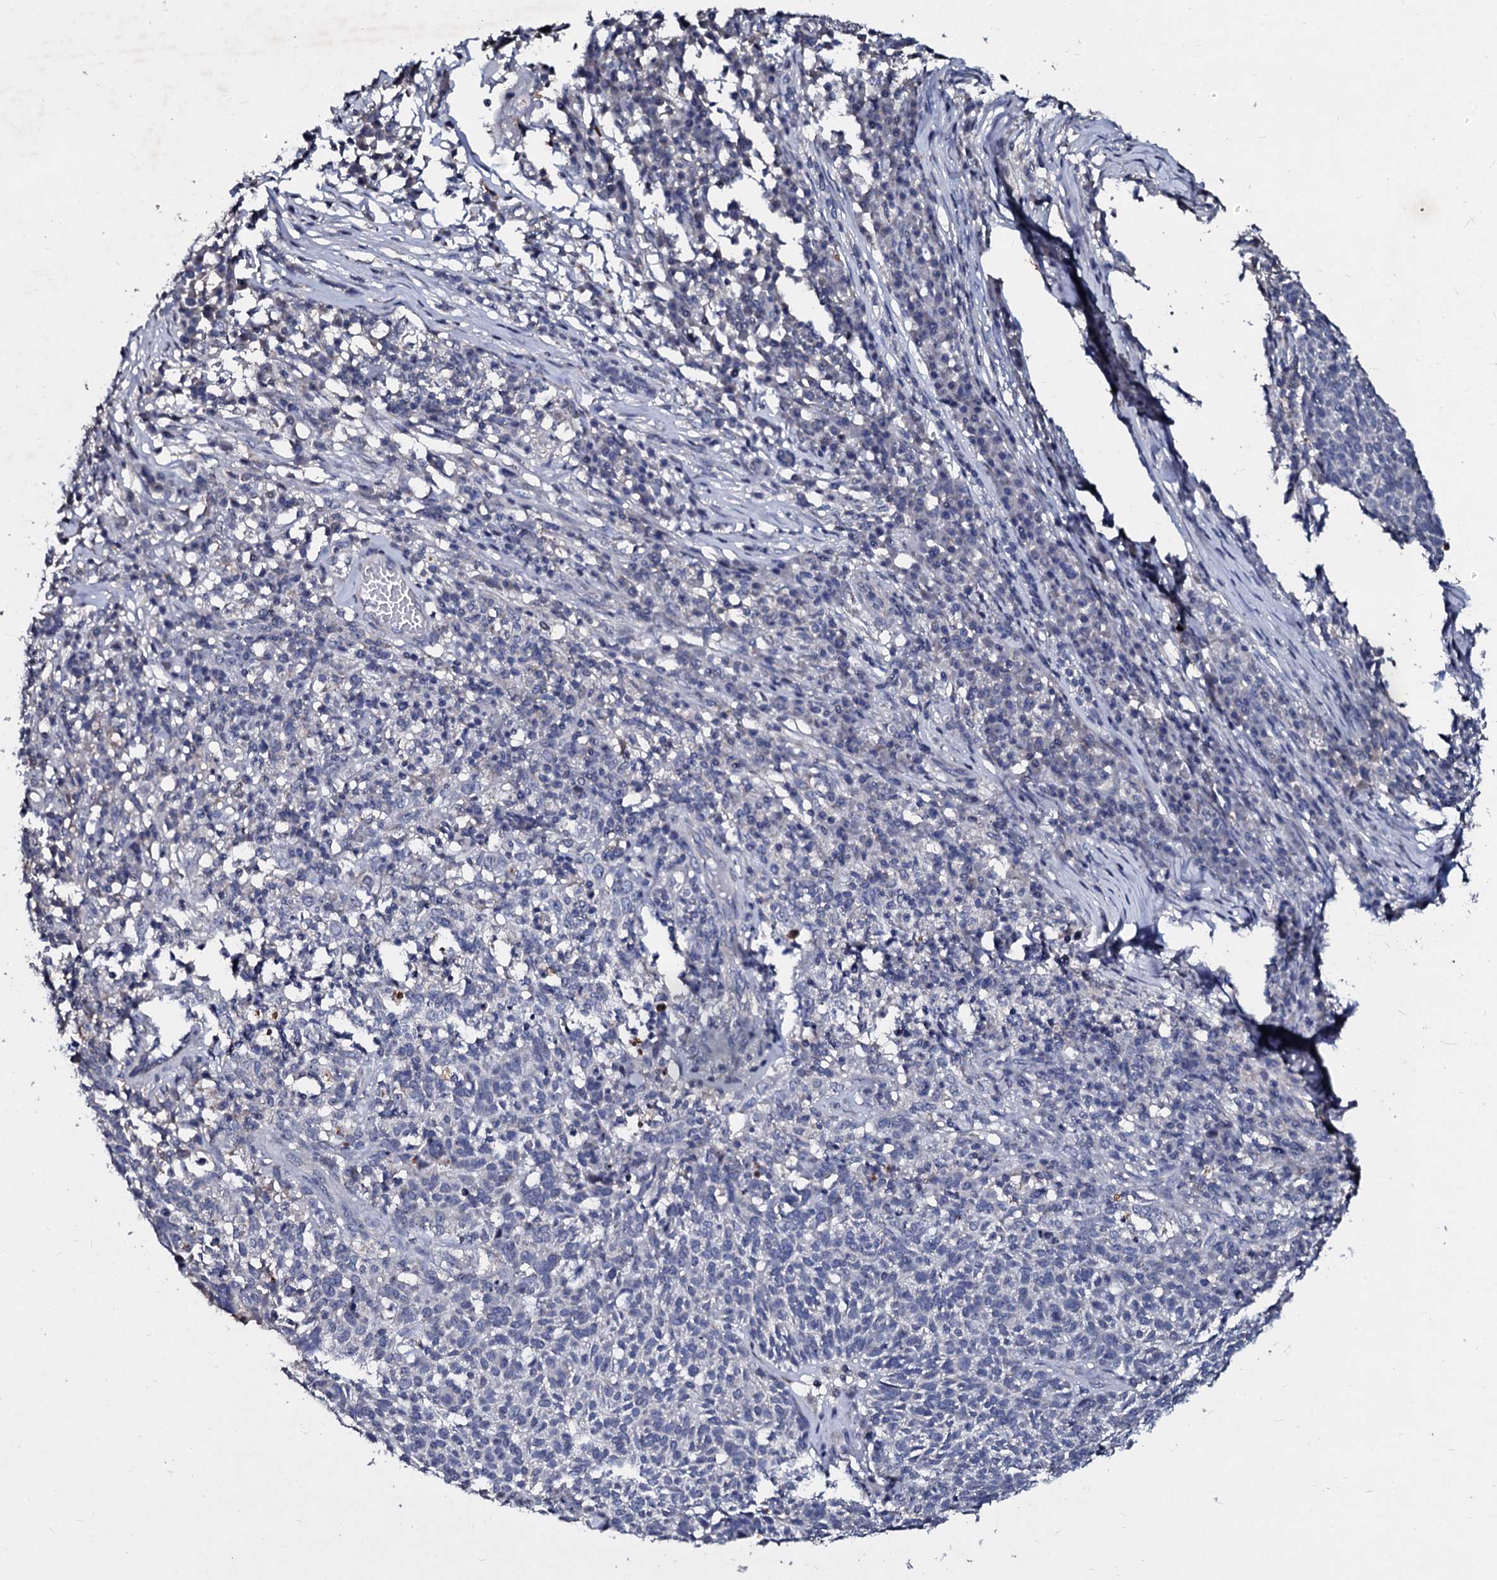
{"staining": {"intensity": "negative", "quantity": "none", "location": "none"}, "tissue": "skin cancer", "cell_type": "Tumor cells", "image_type": "cancer", "snomed": [{"axis": "morphology", "description": "Squamous cell carcinoma, NOS"}, {"axis": "topography", "description": "Skin"}], "caption": "High power microscopy histopathology image of an immunohistochemistry (IHC) photomicrograph of squamous cell carcinoma (skin), revealing no significant positivity in tumor cells.", "gene": "SLC37A4", "patient": {"sex": "female", "age": 90}}